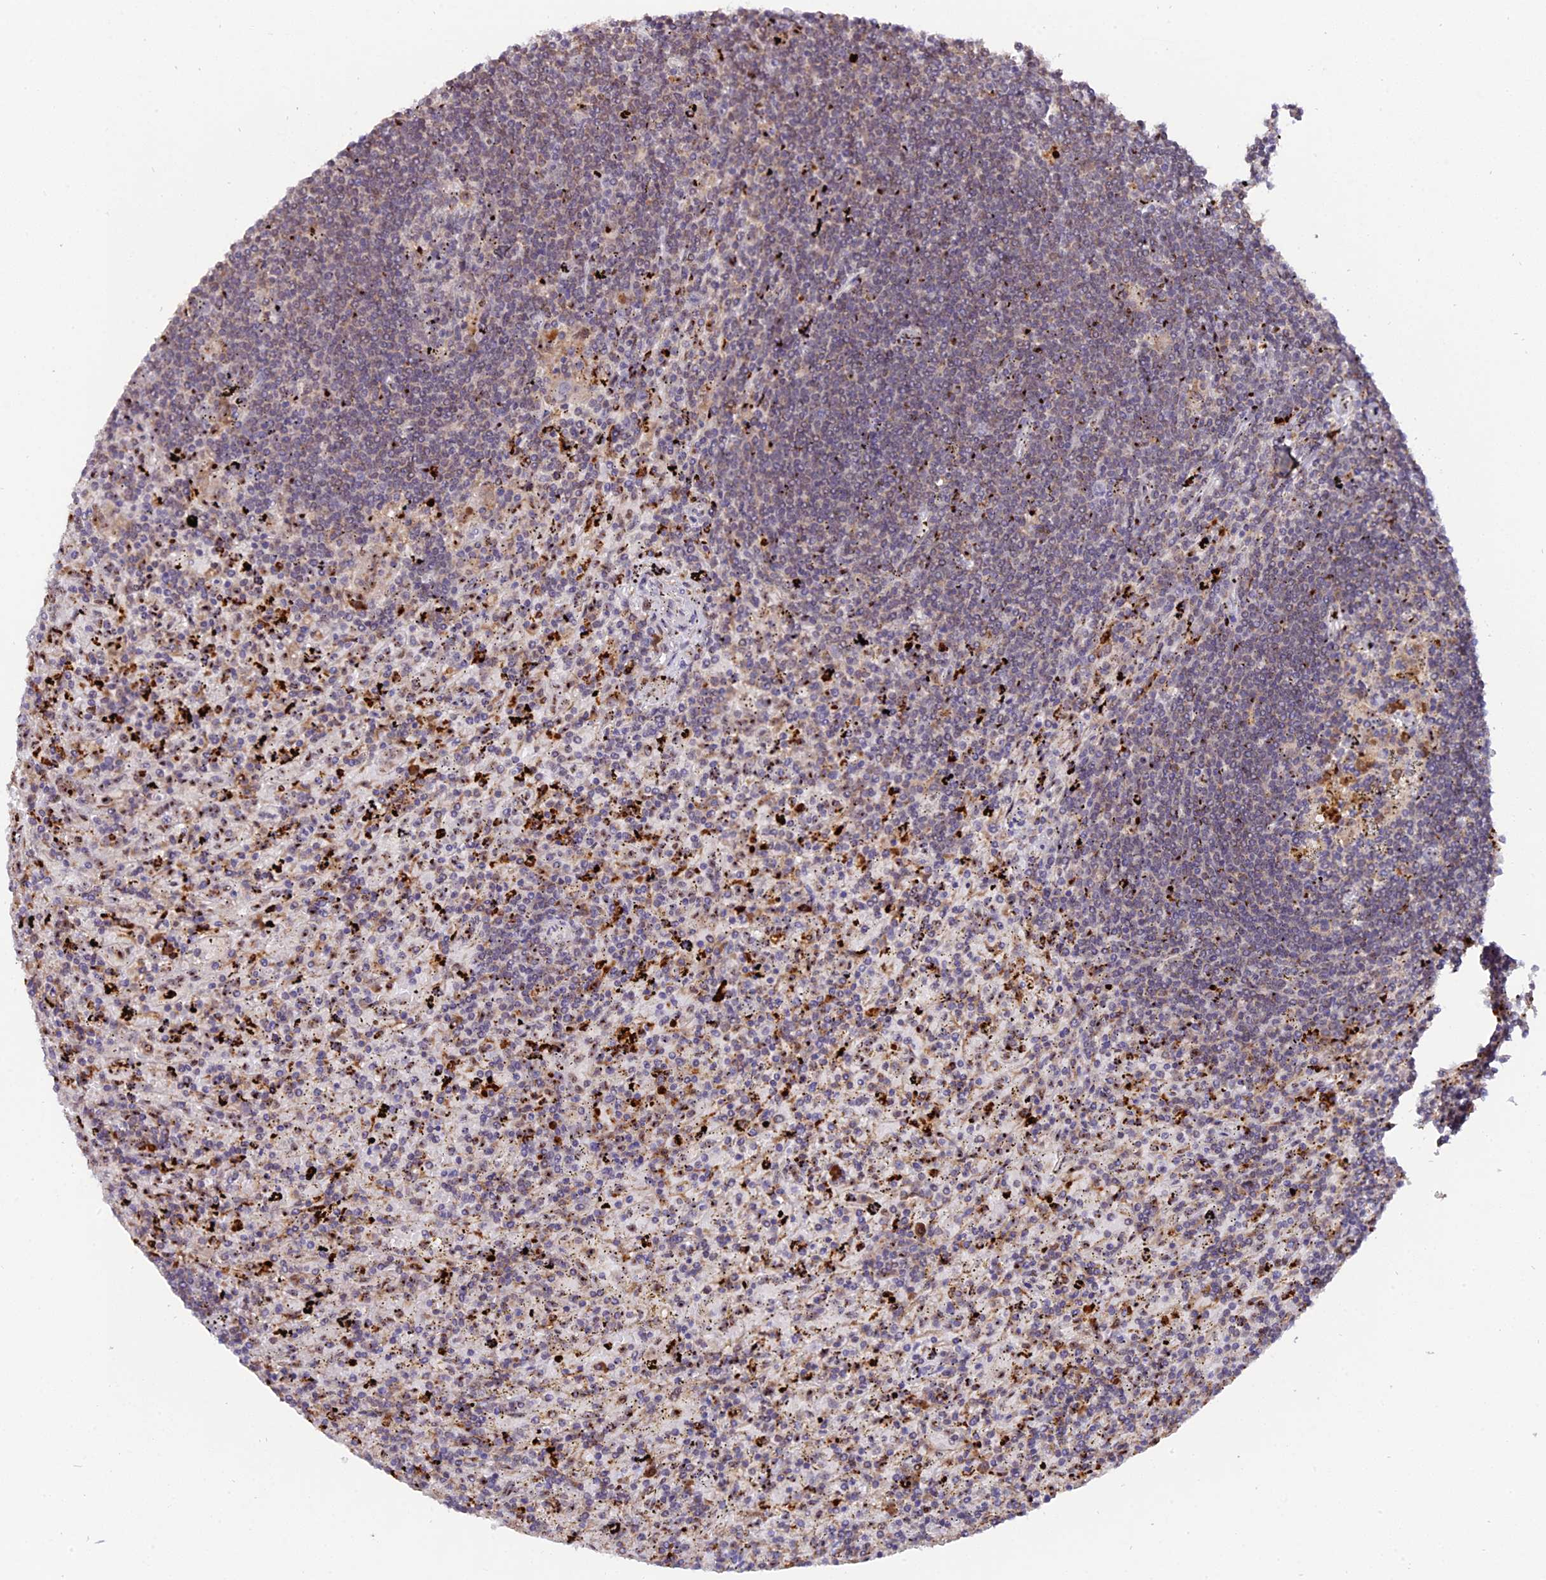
{"staining": {"intensity": "negative", "quantity": "none", "location": "none"}, "tissue": "lymphoma", "cell_type": "Tumor cells", "image_type": "cancer", "snomed": [{"axis": "morphology", "description": "Malignant lymphoma, non-Hodgkin's type, Low grade"}, {"axis": "topography", "description": "Spleen"}], "caption": "Tumor cells are negative for brown protein staining in lymphoma. (DAB (3,3'-diaminobenzidine) IHC, high magnification).", "gene": "FAM118B", "patient": {"sex": "male", "age": 76}}